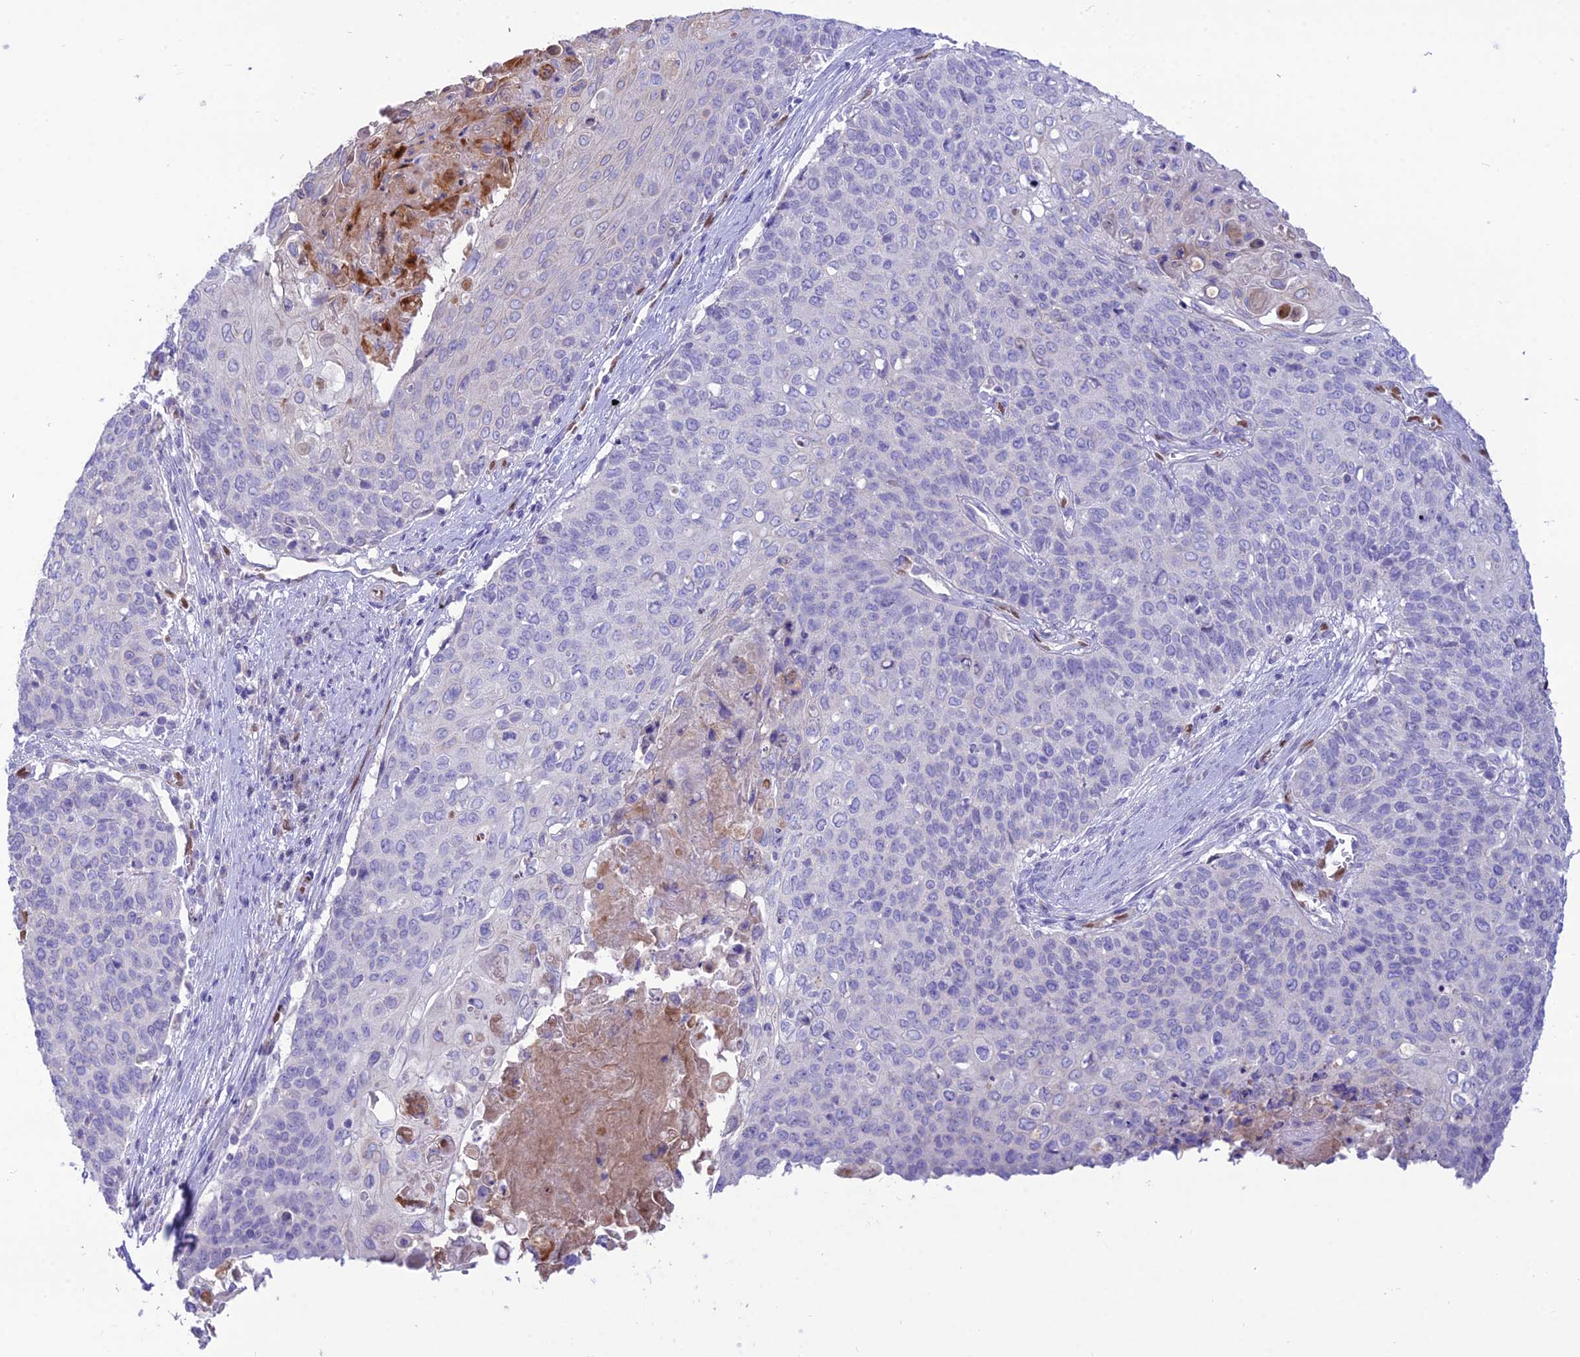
{"staining": {"intensity": "negative", "quantity": "none", "location": "none"}, "tissue": "cervical cancer", "cell_type": "Tumor cells", "image_type": "cancer", "snomed": [{"axis": "morphology", "description": "Squamous cell carcinoma, NOS"}, {"axis": "topography", "description": "Cervix"}], "caption": "DAB immunohistochemical staining of human cervical squamous cell carcinoma exhibits no significant staining in tumor cells.", "gene": "NOVA2", "patient": {"sex": "female", "age": 39}}